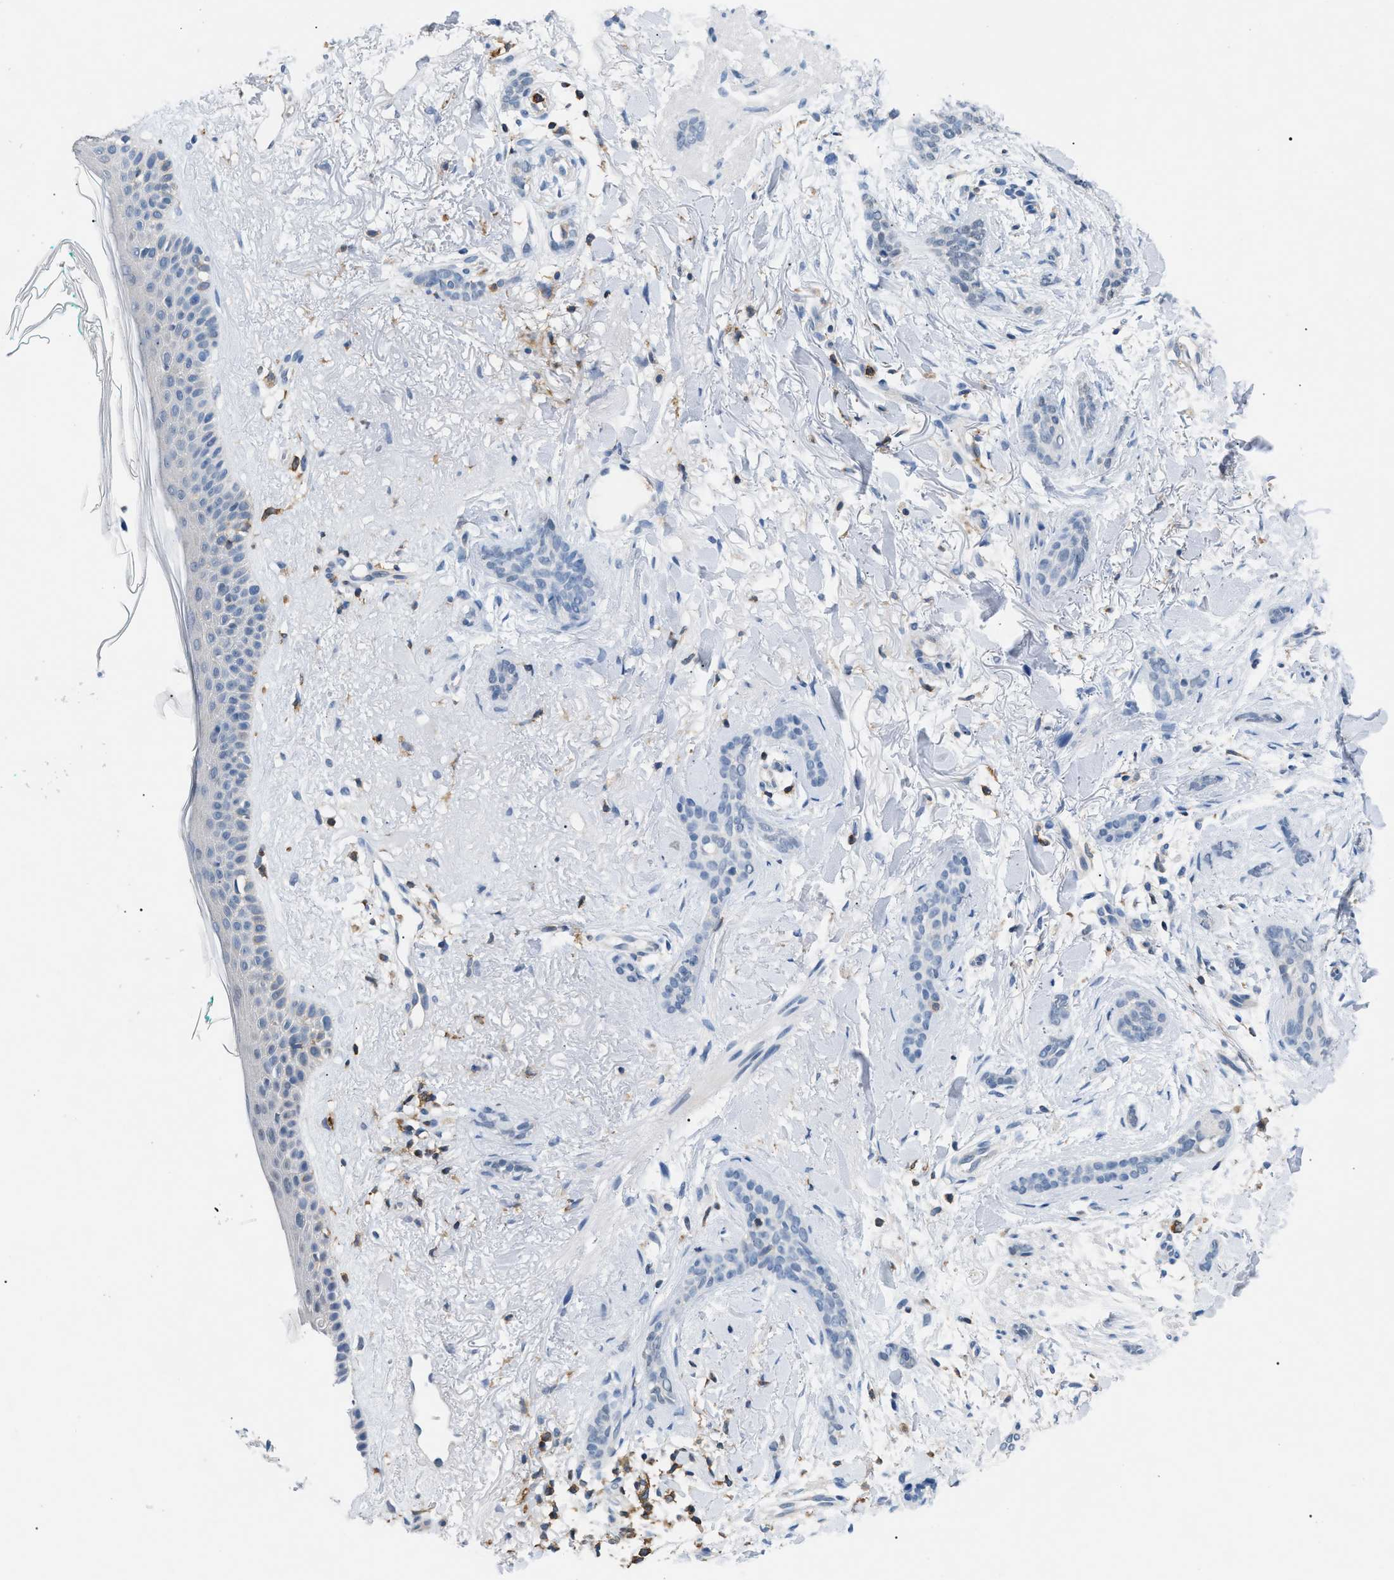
{"staining": {"intensity": "negative", "quantity": "none", "location": "none"}, "tissue": "skin cancer", "cell_type": "Tumor cells", "image_type": "cancer", "snomed": [{"axis": "morphology", "description": "Basal cell carcinoma"}, {"axis": "morphology", "description": "Adnexal tumor, benign"}, {"axis": "topography", "description": "Skin"}], "caption": "High power microscopy micrograph of an immunohistochemistry (IHC) image of skin basal cell carcinoma, revealing no significant positivity in tumor cells. The staining is performed using DAB (3,3'-diaminobenzidine) brown chromogen with nuclei counter-stained in using hematoxylin.", "gene": "INPP5D", "patient": {"sex": "female", "age": 42}}